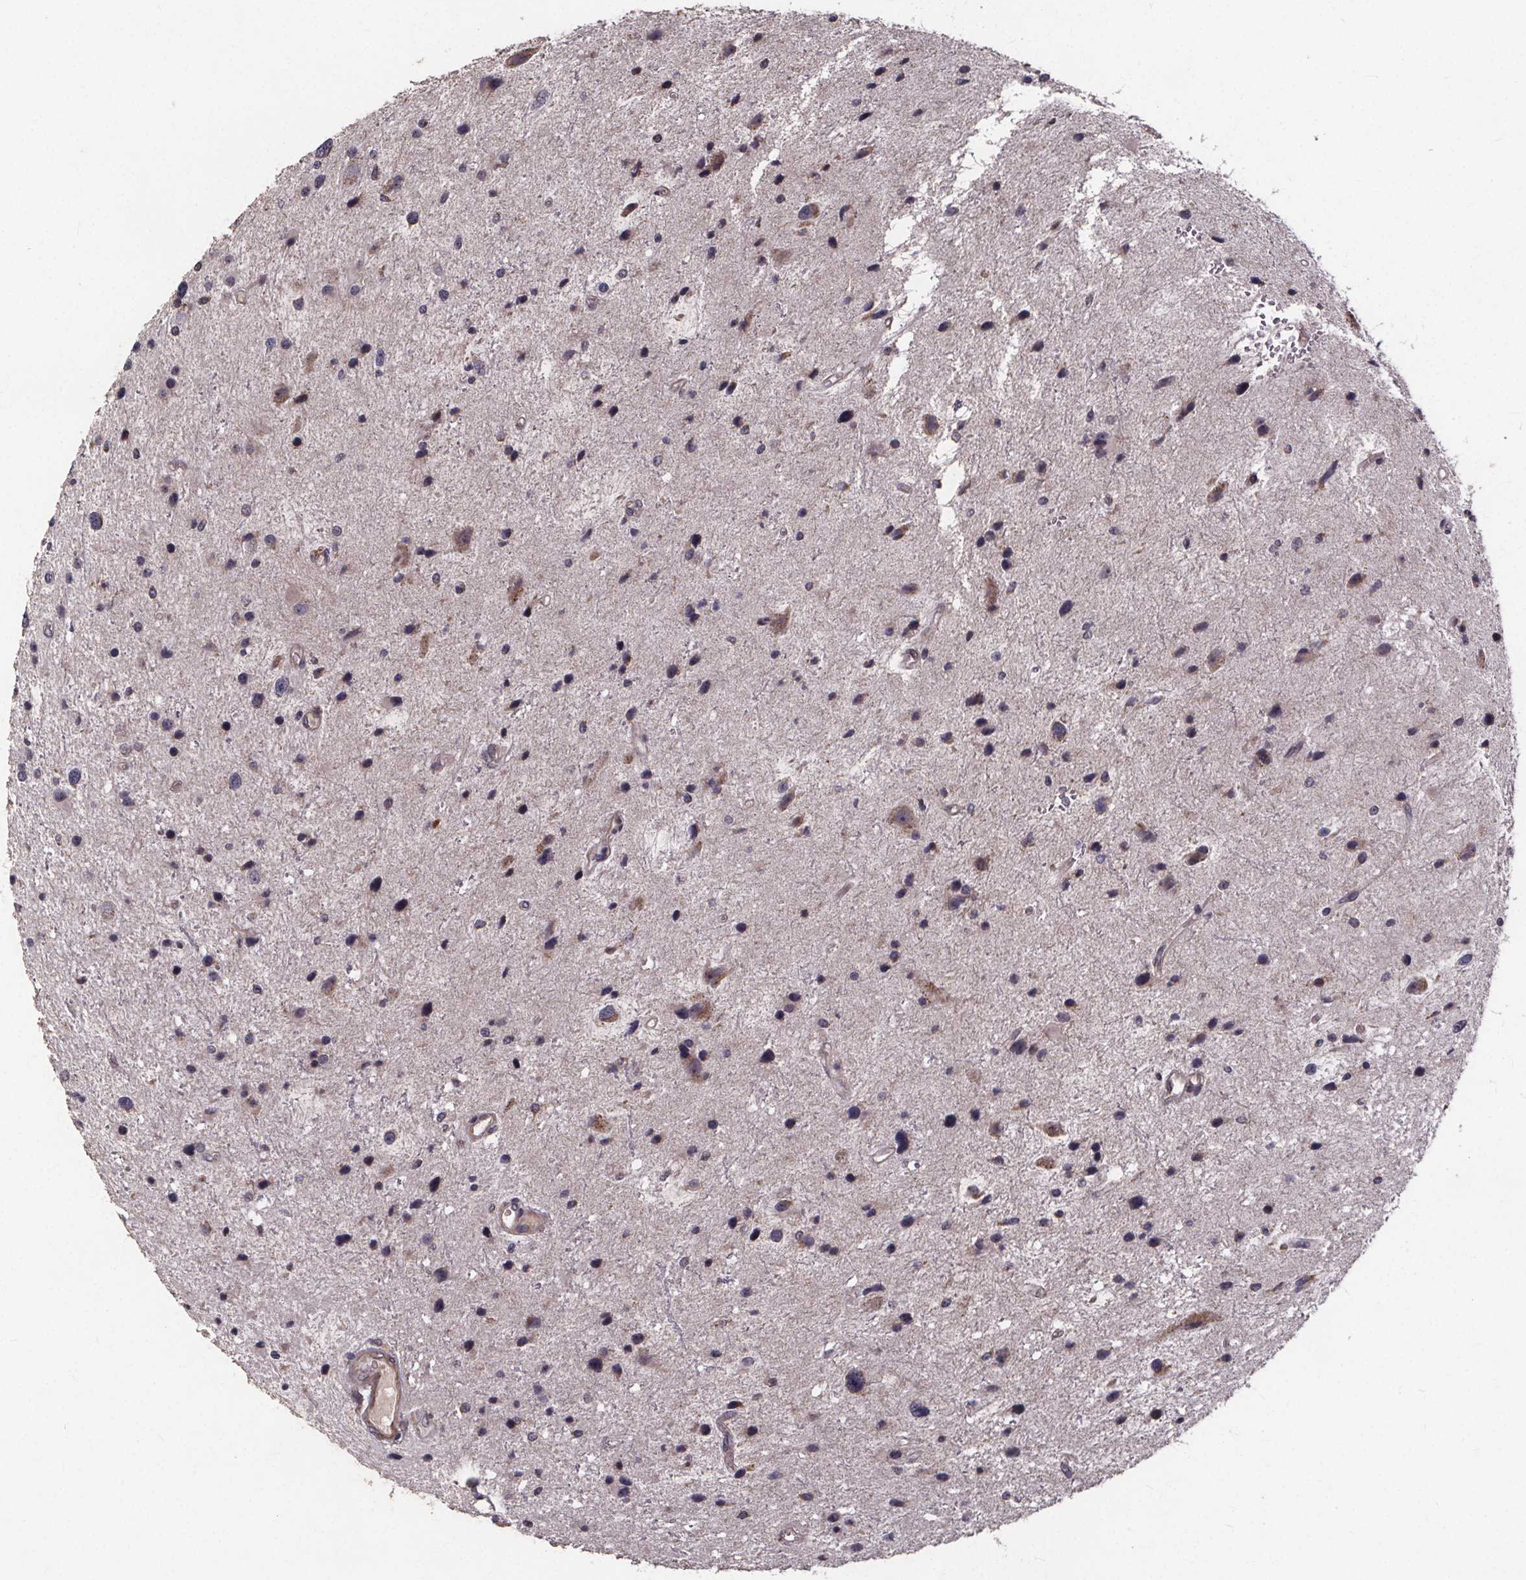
{"staining": {"intensity": "negative", "quantity": "none", "location": "none"}, "tissue": "glioma", "cell_type": "Tumor cells", "image_type": "cancer", "snomed": [{"axis": "morphology", "description": "Glioma, malignant, Low grade"}, {"axis": "topography", "description": "Brain"}], "caption": "Glioma was stained to show a protein in brown. There is no significant positivity in tumor cells.", "gene": "YME1L1", "patient": {"sex": "female", "age": 32}}